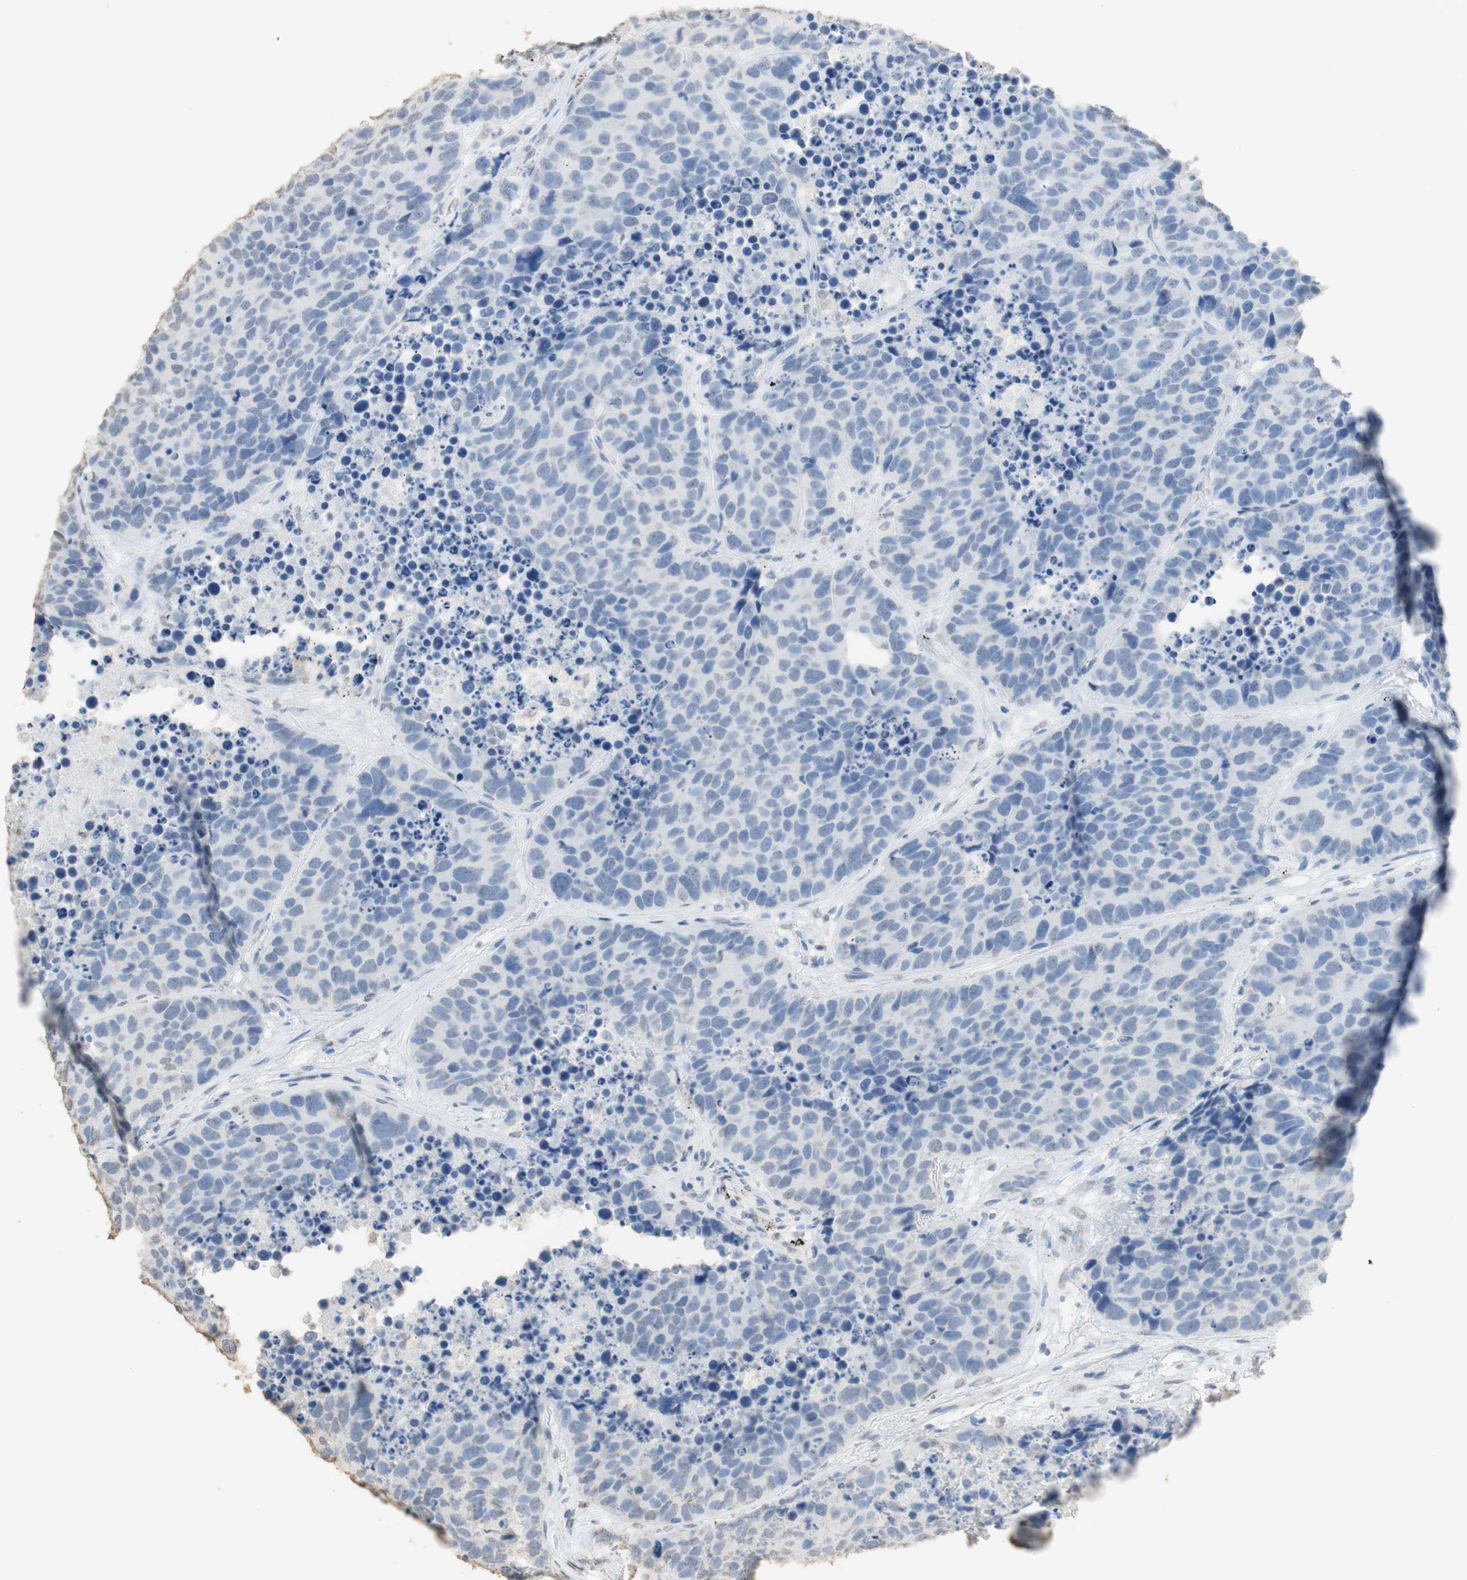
{"staining": {"intensity": "negative", "quantity": "none", "location": "none"}, "tissue": "carcinoid", "cell_type": "Tumor cells", "image_type": "cancer", "snomed": [{"axis": "morphology", "description": "Carcinoid, malignant, NOS"}, {"axis": "topography", "description": "Lung"}], "caption": "High power microscopy image of an immunohistochemistry (IHC) photomicrograph of carcinoid, revealing no significant staining in tumor cells.", "gene": "L1CAM", "patient": {"sex": "male", "age": 60}}